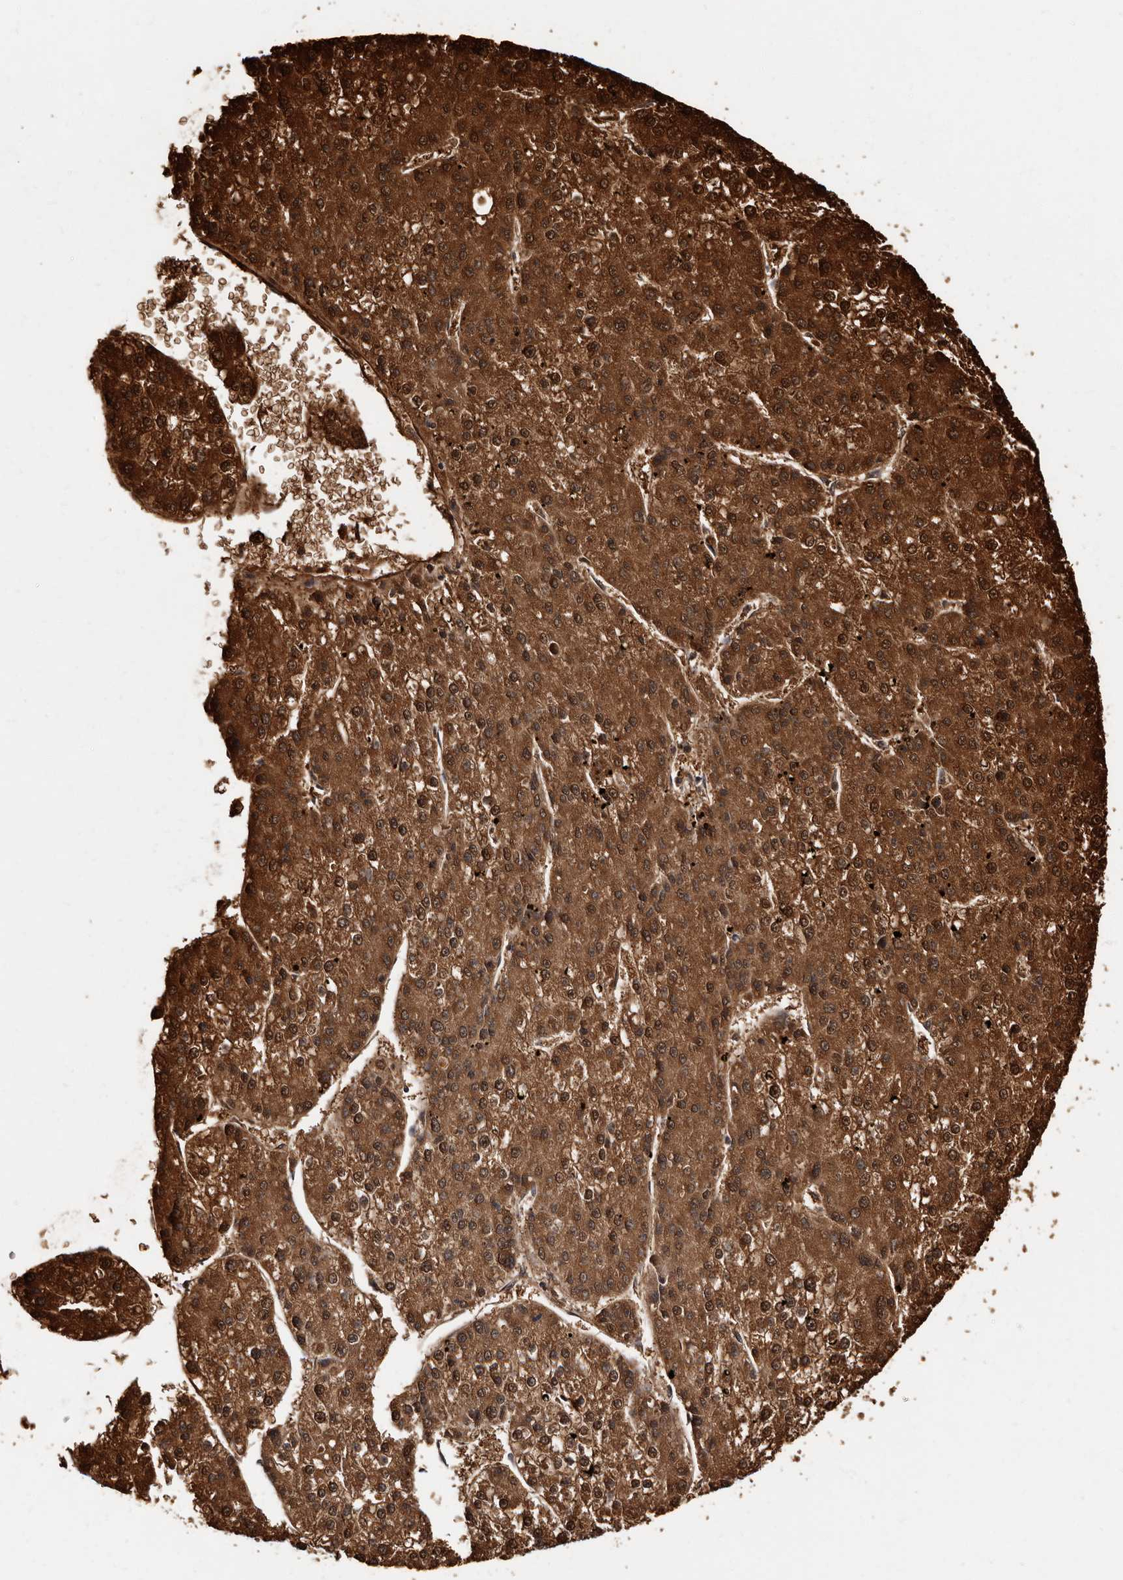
{"staining": {"intensity": "strong", "quantity": ">75%", "location": "cytoplasmic/membranous,nuclear"}, "tissue": "liver cancer", "cell_type": "Tumor cells", "image_type": "cancer", "snomed": [{"axis": "morphology", "description": "Carcinoma, Hepatocellular, NOS"}, {"axis": "topography", "description": "Liver"}], "caption": "About >75% of tumor cells in hepatocellular carcinoma (liver) display strong cytoplasmic/membranous and nuclear protein positivity as visualized by brown immunohistochemical staining.", "gene": "DNPH1", "patient": {"sex": "female", "age": 73}}